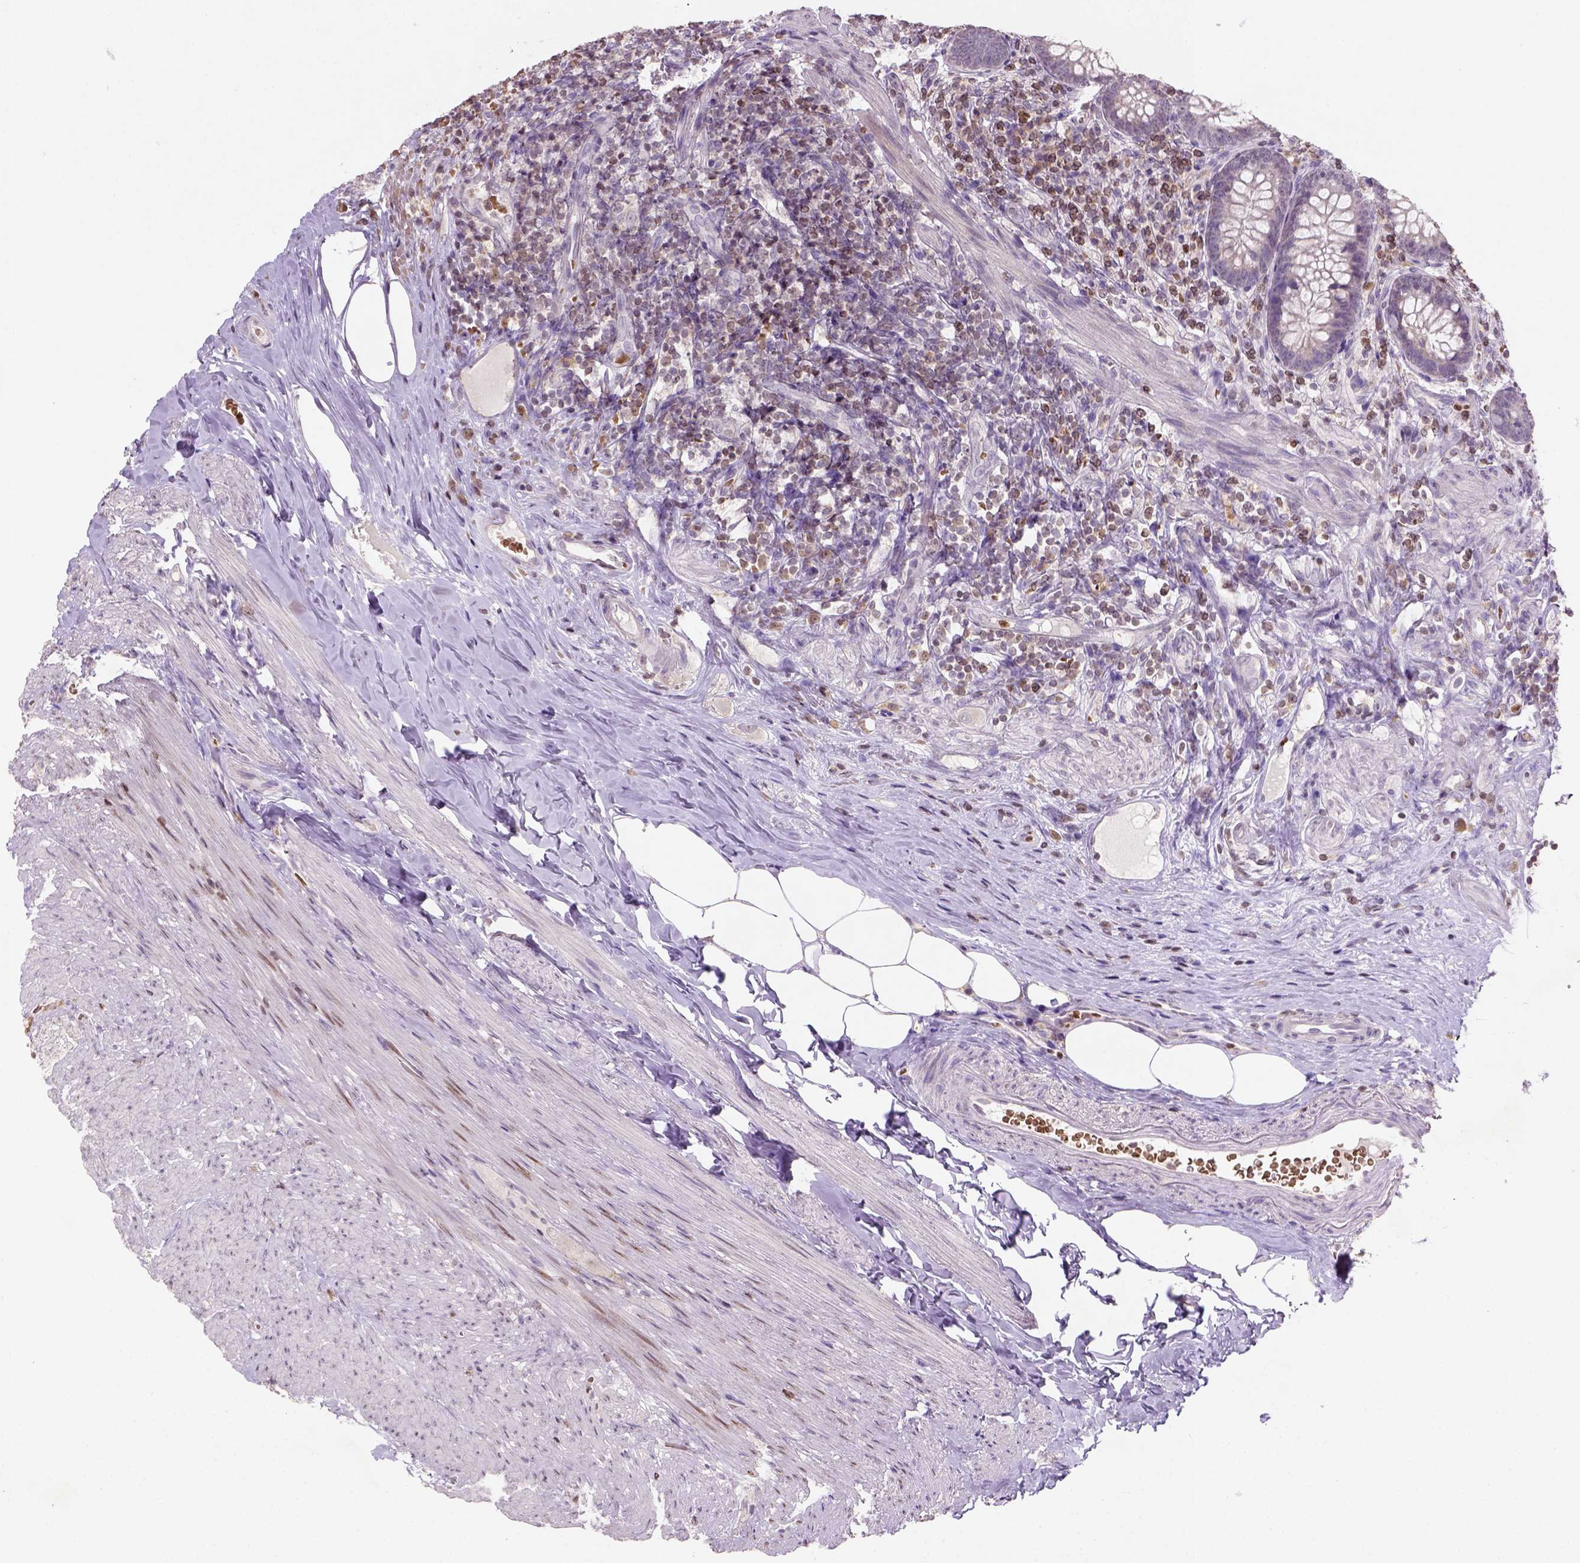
{"staining": {"intensity": "negative", "quantity": "none", "location": "none"}, "tissue": "appendix", "cell_type": "Glandular cells", "image_type": "normal", "snomed": [{"axis": "morphology", "description": "Normal tissue, NOS"}, {"axis": "topography", "description": "Appendix"}], "caption": "Appendix was stained to show a protein in brown. There is no significant expression in glandular cells. (Stains: DAB (3,3'-diaminobenzidine) immunohistochemistry (IHC) with hematoxylin counter stain, Microscopy: brightfield microscopy at high magnification).", "gene": "NUDT3", "patient": {"sex": "male", "age": 47}}